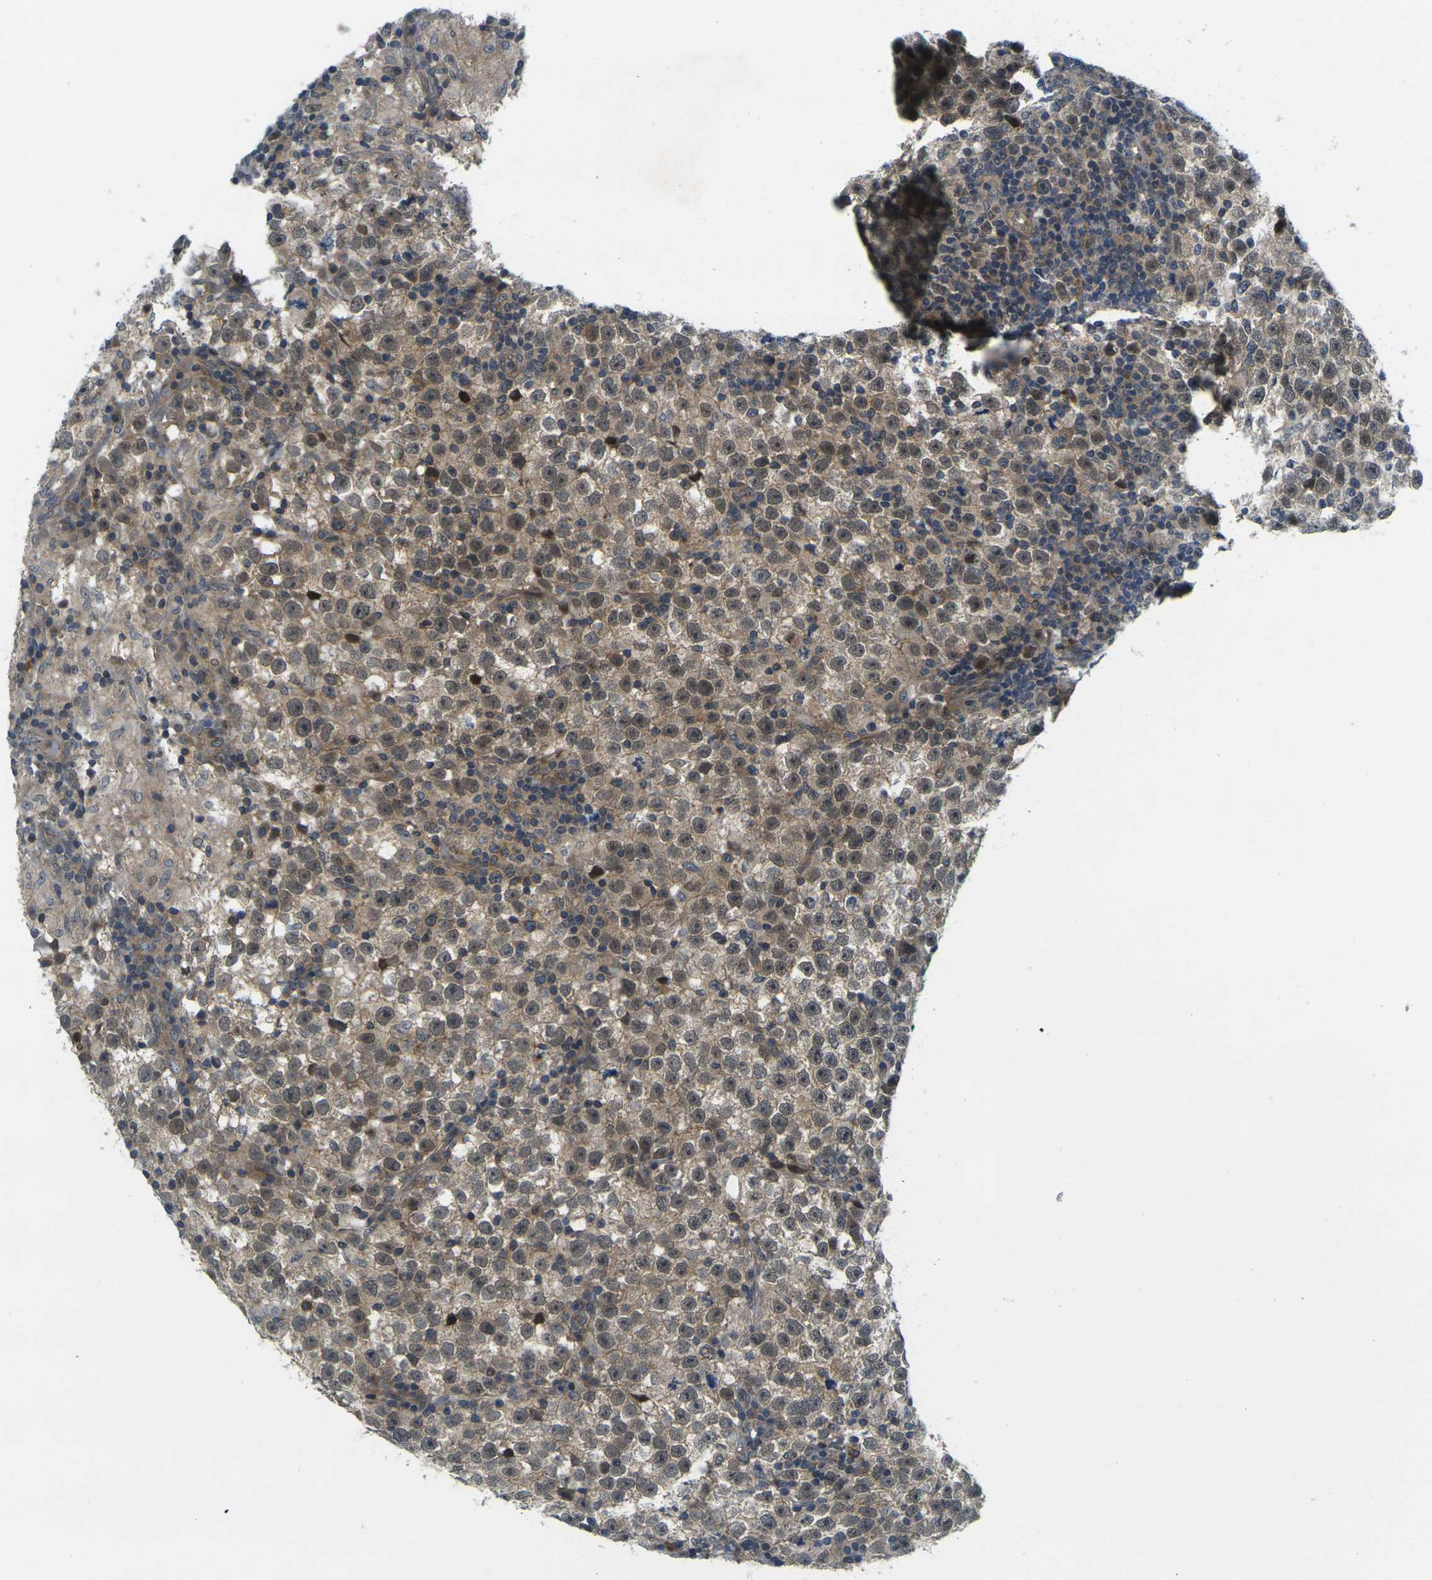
{"staining": {"intensity": "weak", "quantity": ">75%", "location": "cytoplasmic/membranous,nuclear"}, "tissue": "testis cancer", "cell_type": "Tumor cells", "image_type": "cancer", "snomed": [{"axis": "morphology", "description": "Seminoma, NOS"}, {"axis": "topography", "description": "Testis"}], "caption": "Protein expression analysis of human seminoma (testis) reveals weak cytoplasmic/membranous and nuclear staining in about >75% of tumor cells.", "gene": "KCTD10", "patient": {"sex": "male", "age": 43}}